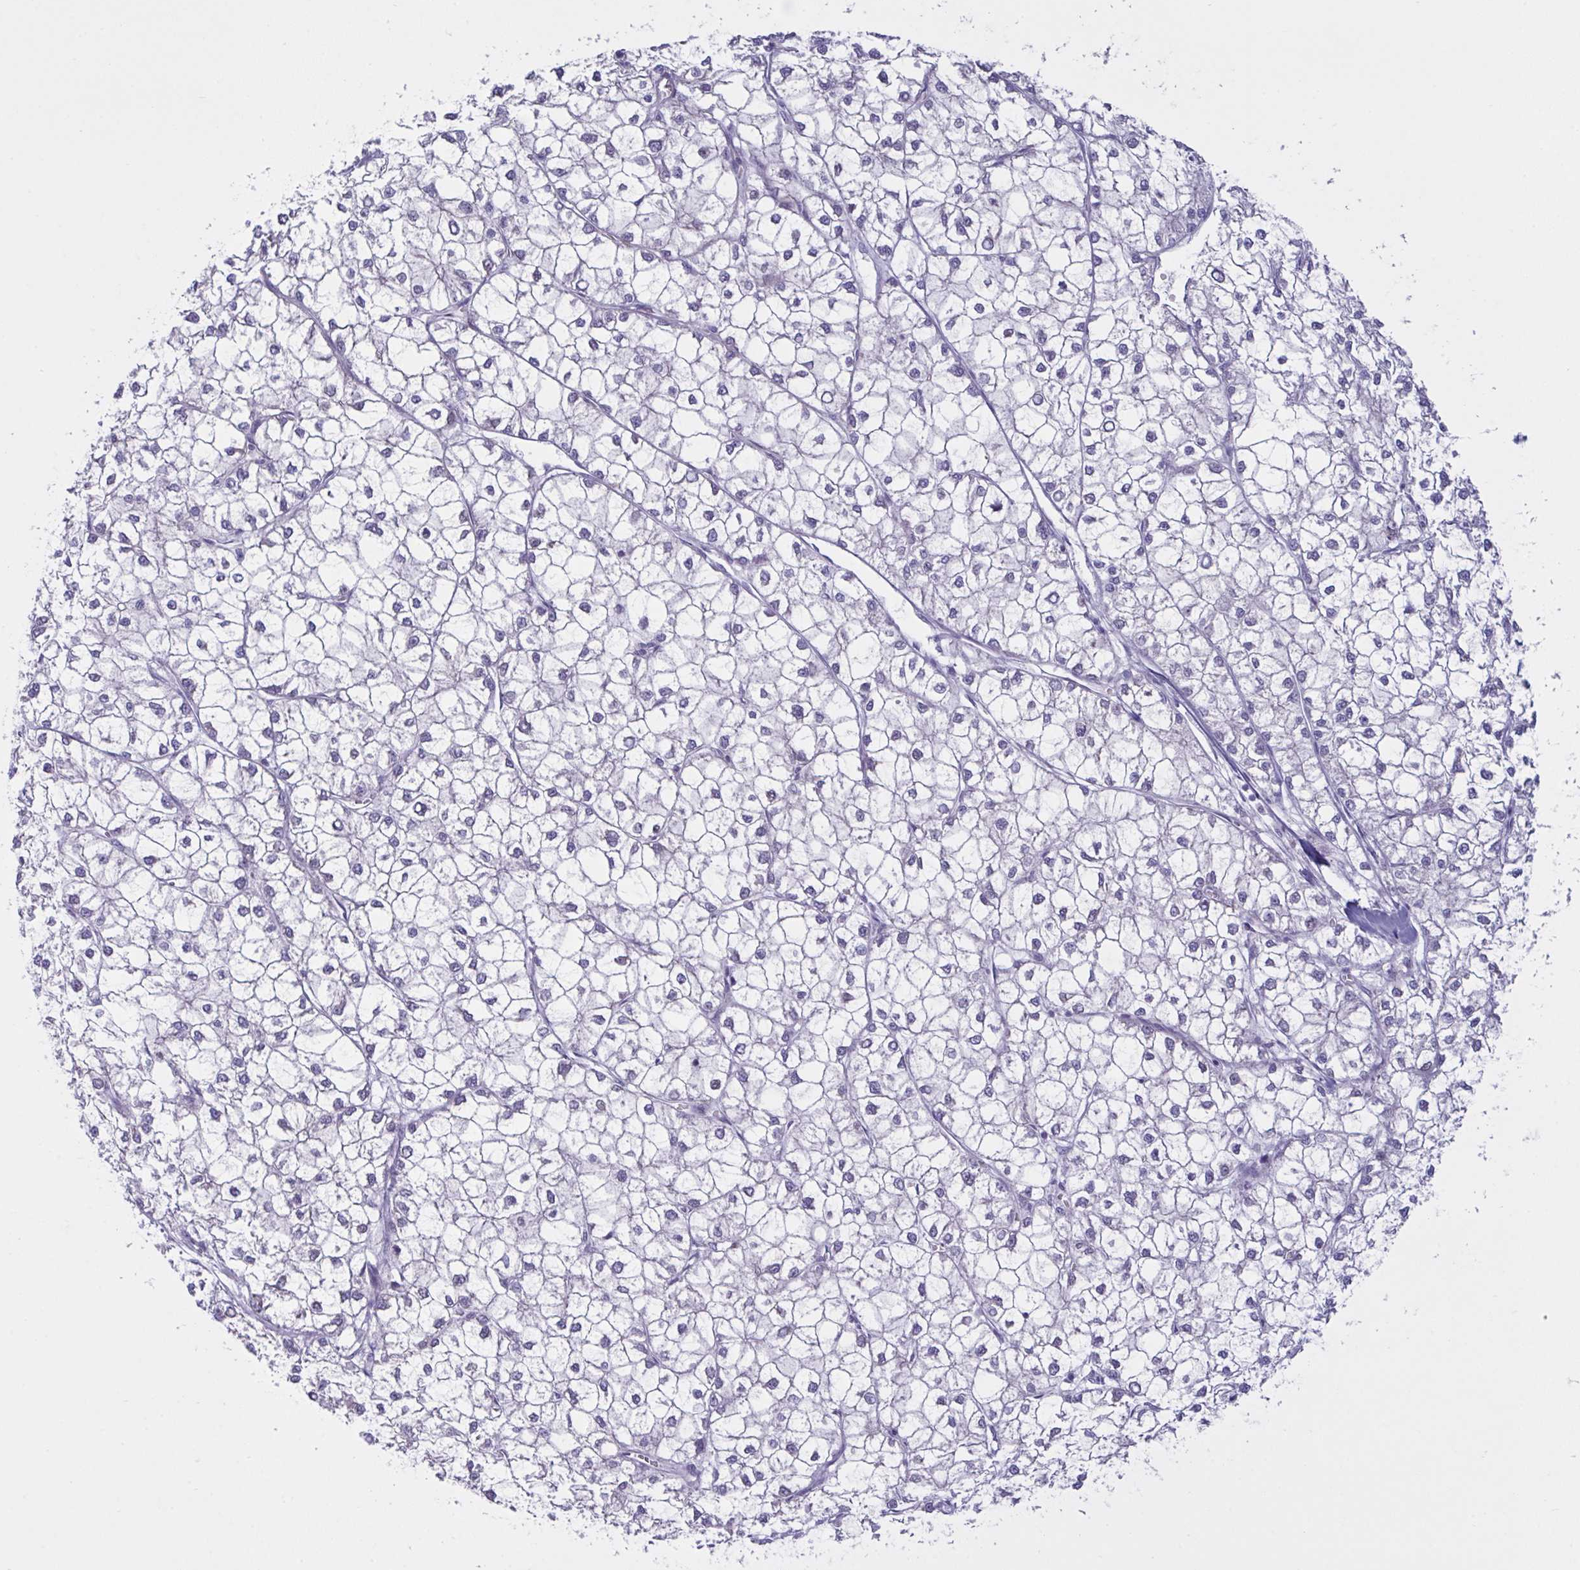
{"staining": {"intensity": "negative", "quantity": "none", "location": "none"}, "tissue": "liver cancer", "cell_type": "Tumor cells", "image_type": "cancer", "snomed": [{"axis": "morphology", "description": "Carcinoma, Hepatocellular, NOS"}, {"axis": "topography", "description": "Liver"}], "caption": "The immunohistochemistry photomicrograph has no significant staining in tumor cells of liver cancer tissue.", "gene": "VWC2", "patient": {"sex": "female", "age": 43}}